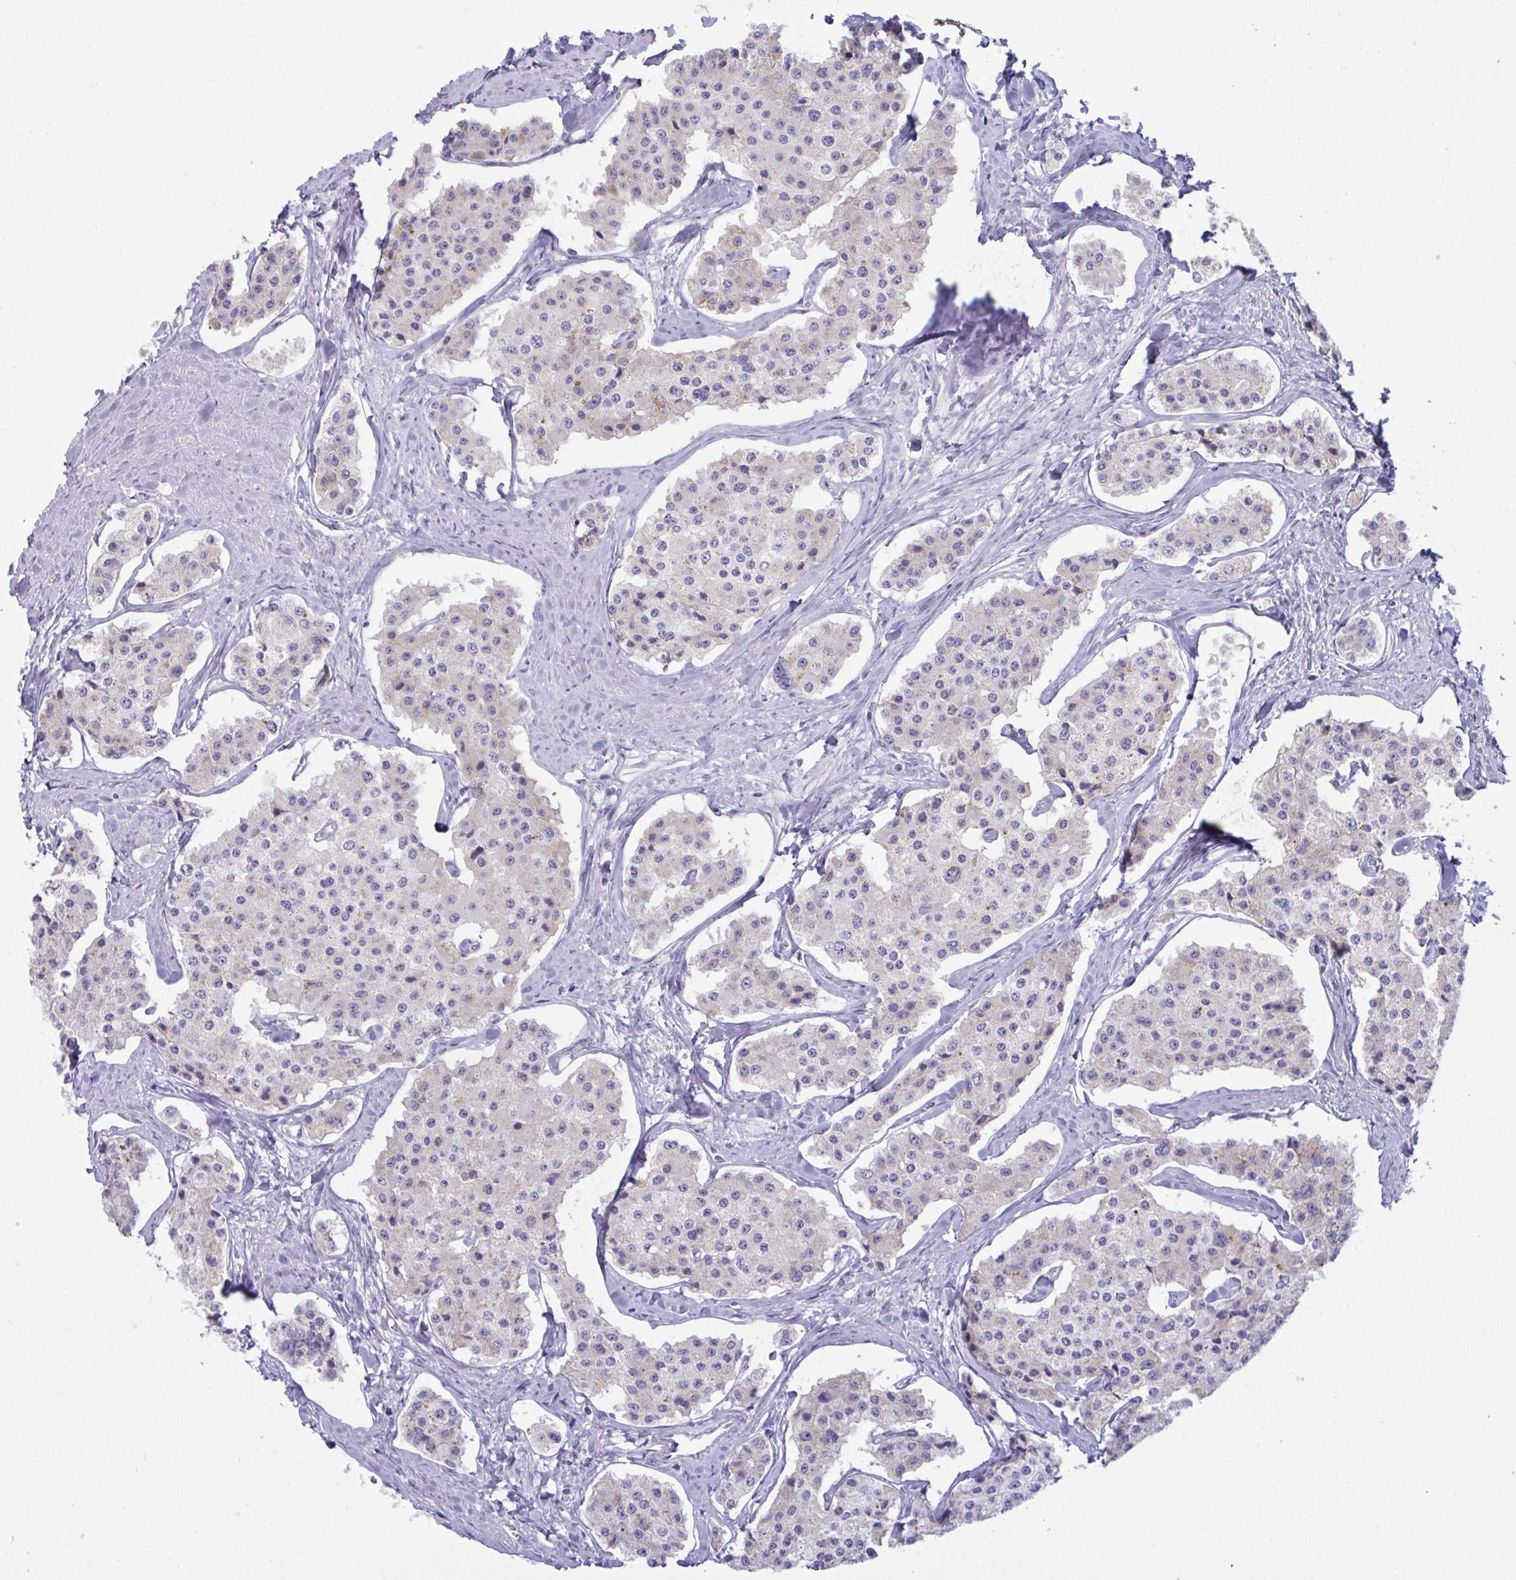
{"staining": {"intensity": "weak", "quantity": "<25%", "location": "cytoplasmic/membranous"}, "tissue": "carcinoid", "cell_type": "Tumor cells", "image_type": "cancer", "snomed": [{"axis": "morphology", "description": "Carcinoid, malignant, NOS"}, {"axis": "topography", "description": "Small intestine"}], "caption": "Protein analysis of carcinoid exhibits no significant expression in tumor cells.", "gene": "BBS1", "patient": {"sex": "female", "age": 65}}